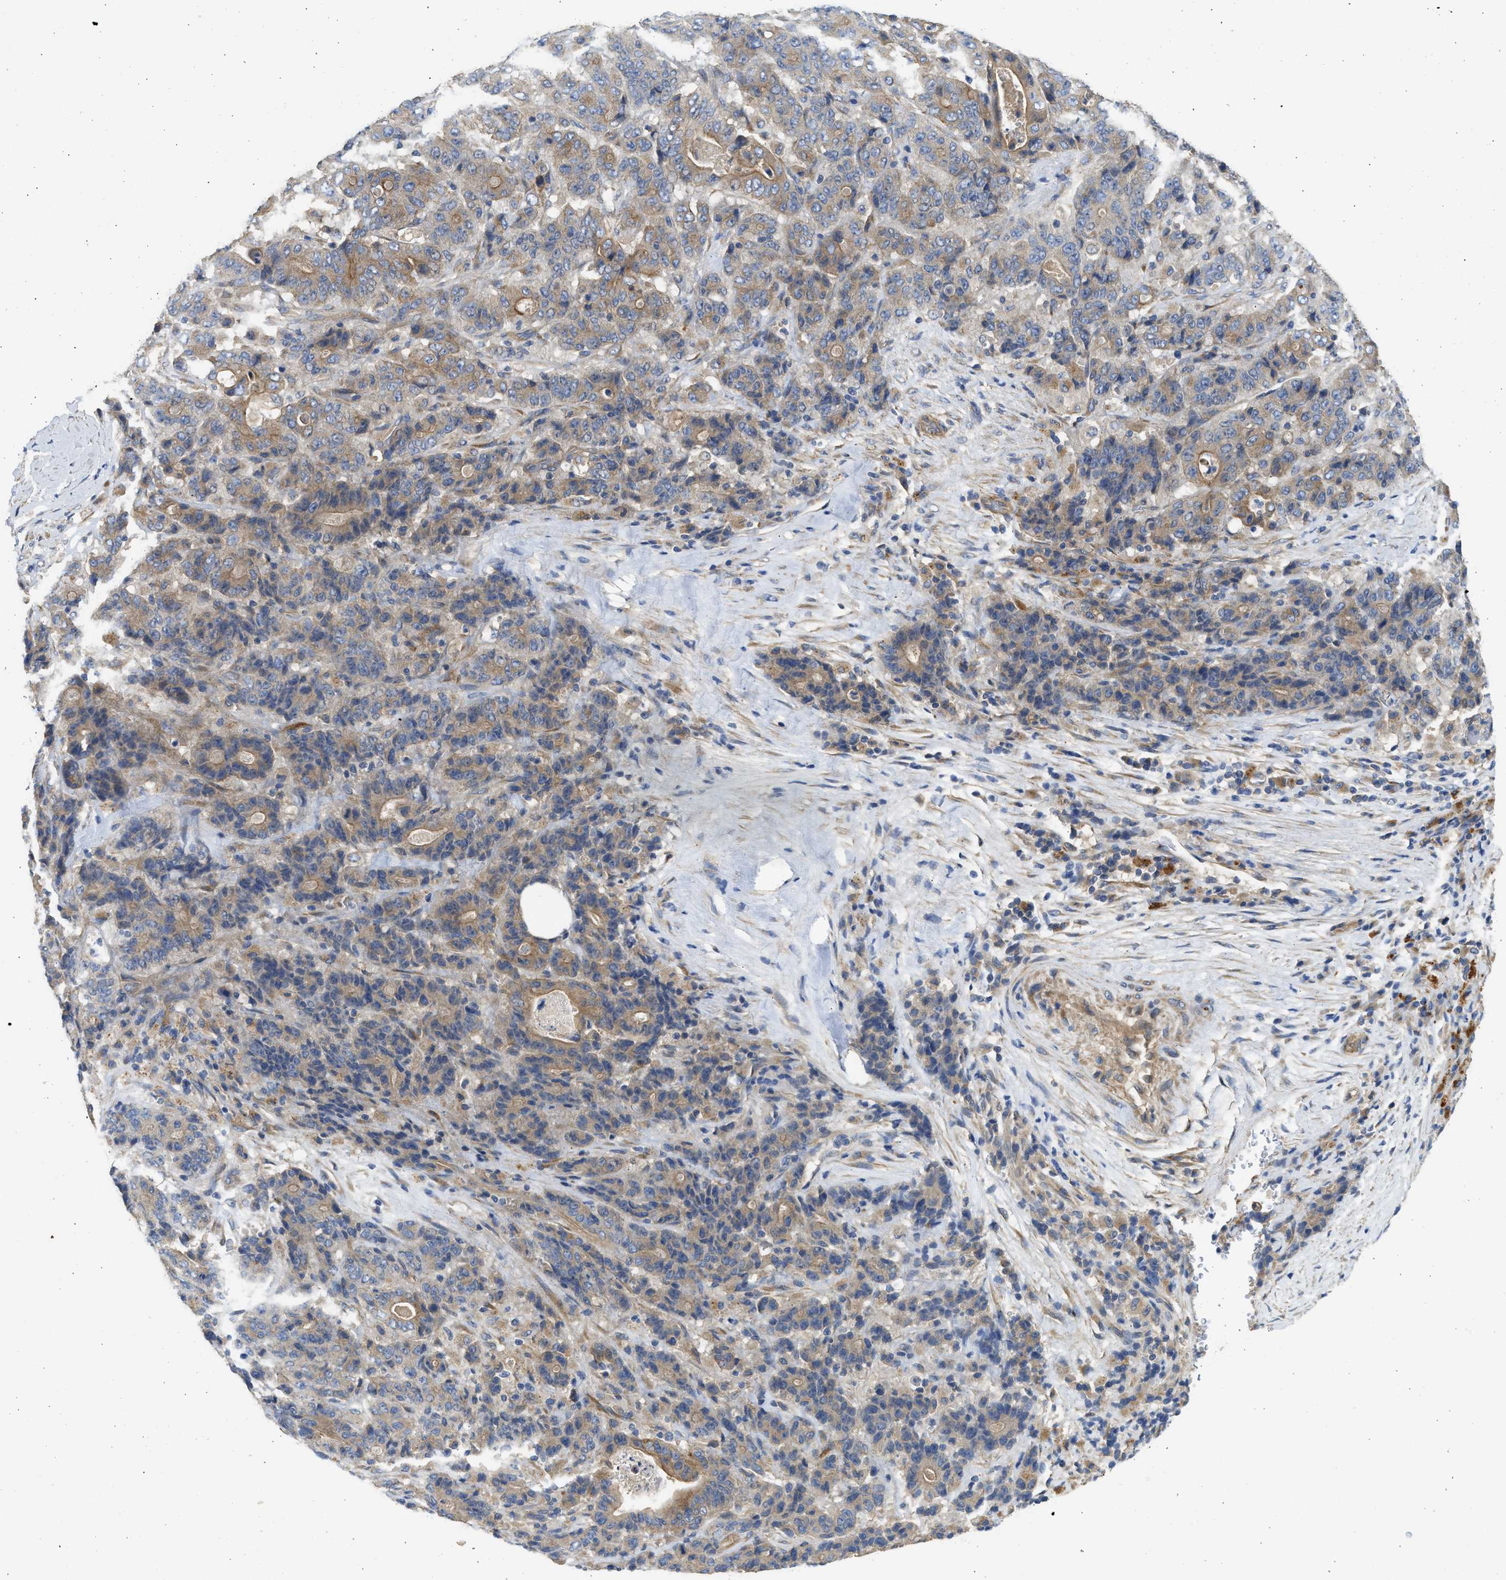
{"staining": {"intensity": "moderate", "quantity": ">75%", "location": "cytoplasmic/membranous"}, "tissue": "stomach cancer", "cell_type": "Tumor cells", "image_type": "cancer", "snomed": [{"axis": "morphology", "description": "Adenocarcinoma, NOS"}, {"axis": "topography", "description": "Stomach"}], "caption": "Immunohistochemical staining of human stomach adenocarcinoma shows moderate cytoplasmic/membranous protein staining in about >75% of tumor cells. The staining is performed using DAB (3,3'-diaminobenzidine) brown chromogen to label protein expression. The nuclei are counter-stained blue using hematoxylin.", "gene": "CSRNP2", "patient": {"sex": "female", "age": 73}}